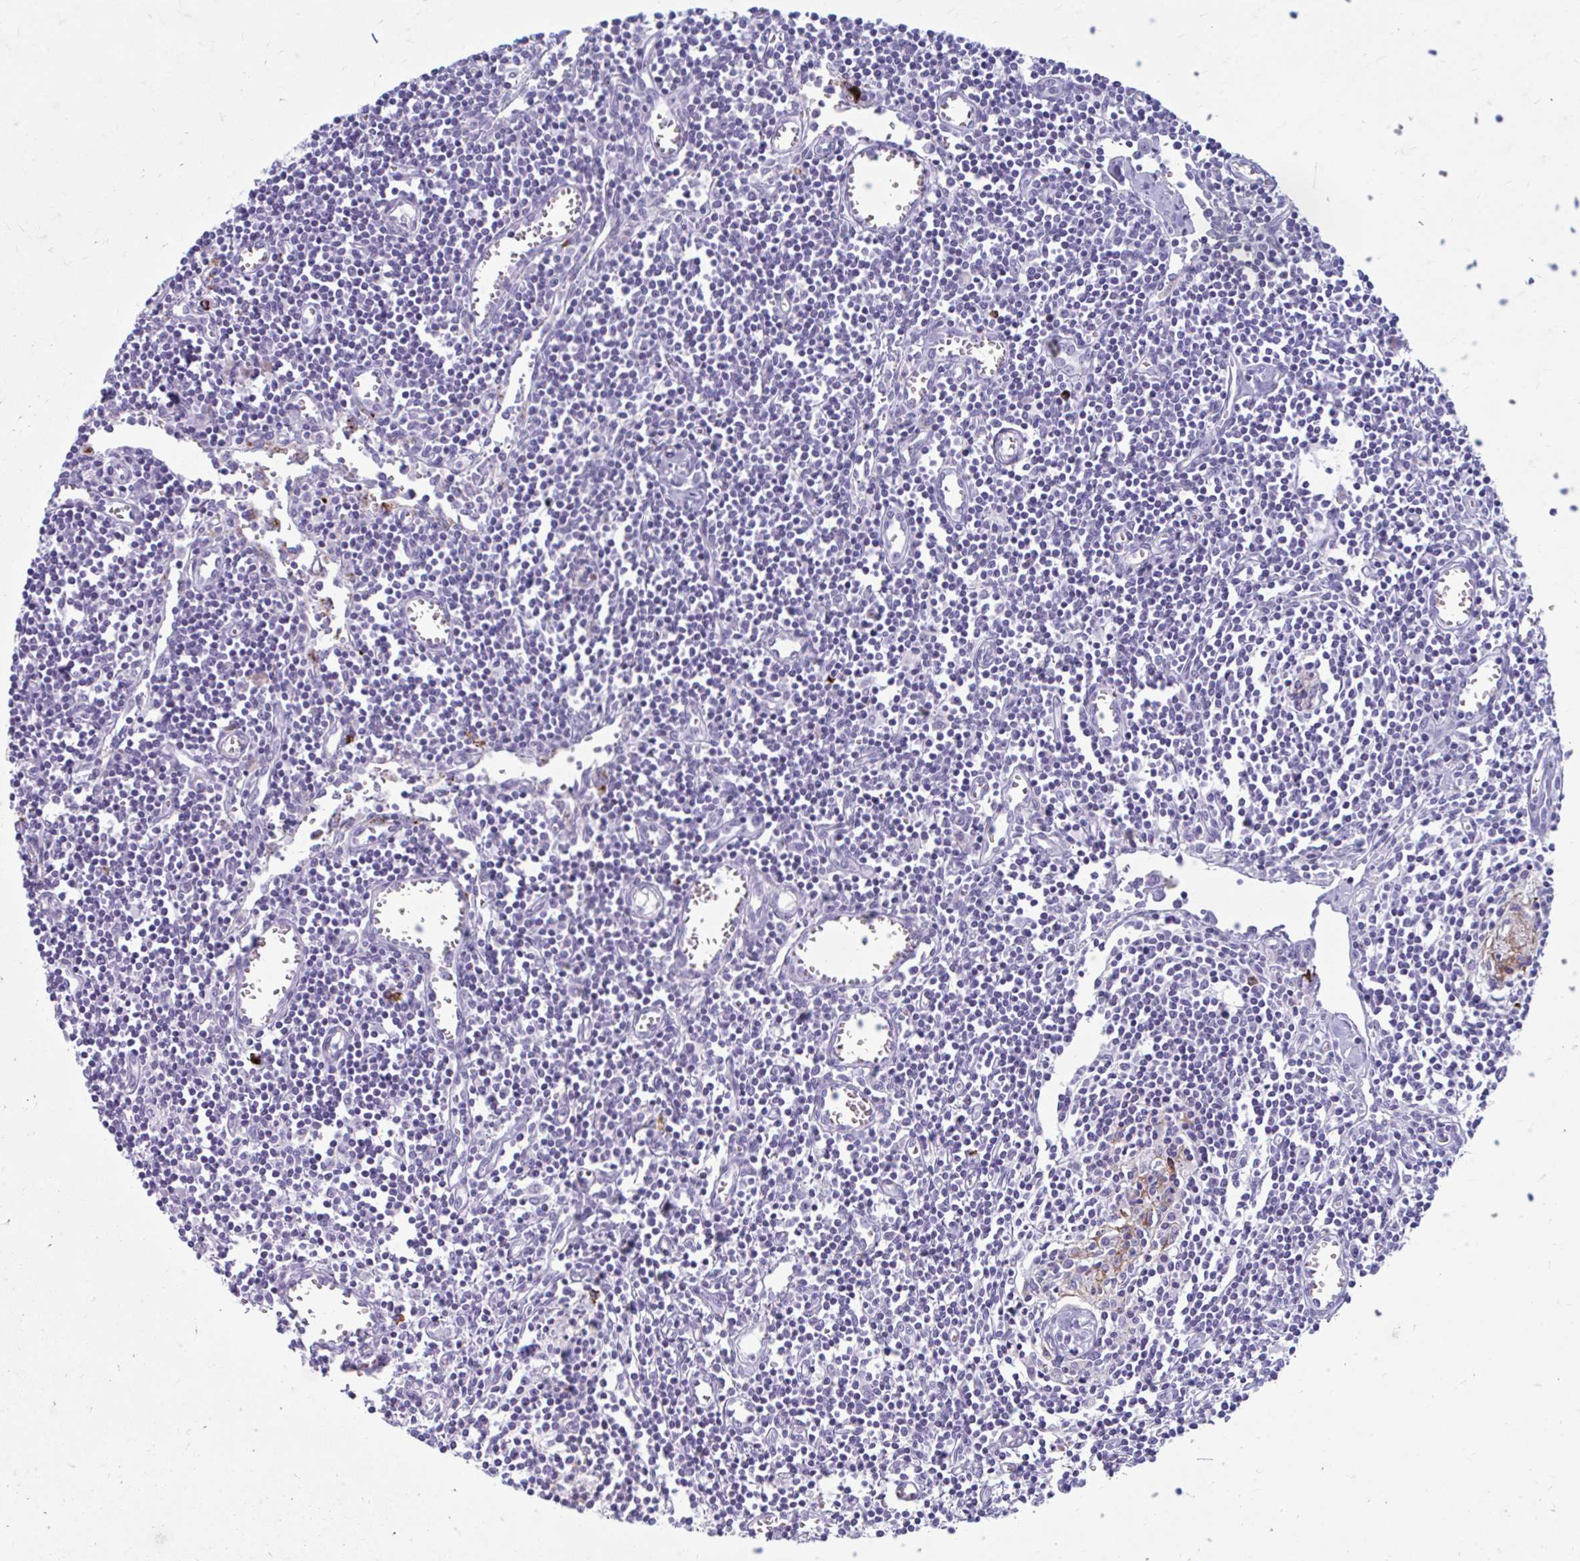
{"staining": {"intensity": "strong", "quantity": "<25%", "location": "cytoplasmic/membranous"}, "tissue": "lymph node", "cell_type": "Non-germinal center cells", "image_type": "normal", "snomed": [{"axis": "morphology", "description": "Normal tissue, NOS"}, {"axis": "topography", "description": "Lymph node"}], "caption": "Protein expression analysis of unremarkable lymph node displays strong cytoplasmic/membranous positivity in approximately <25% of non-germinal center cells. The protein is shown in brown color, while the nuclei are stained blue.", "gene": "C12orf71", "patient": {"sex": "male", "age": 66}}